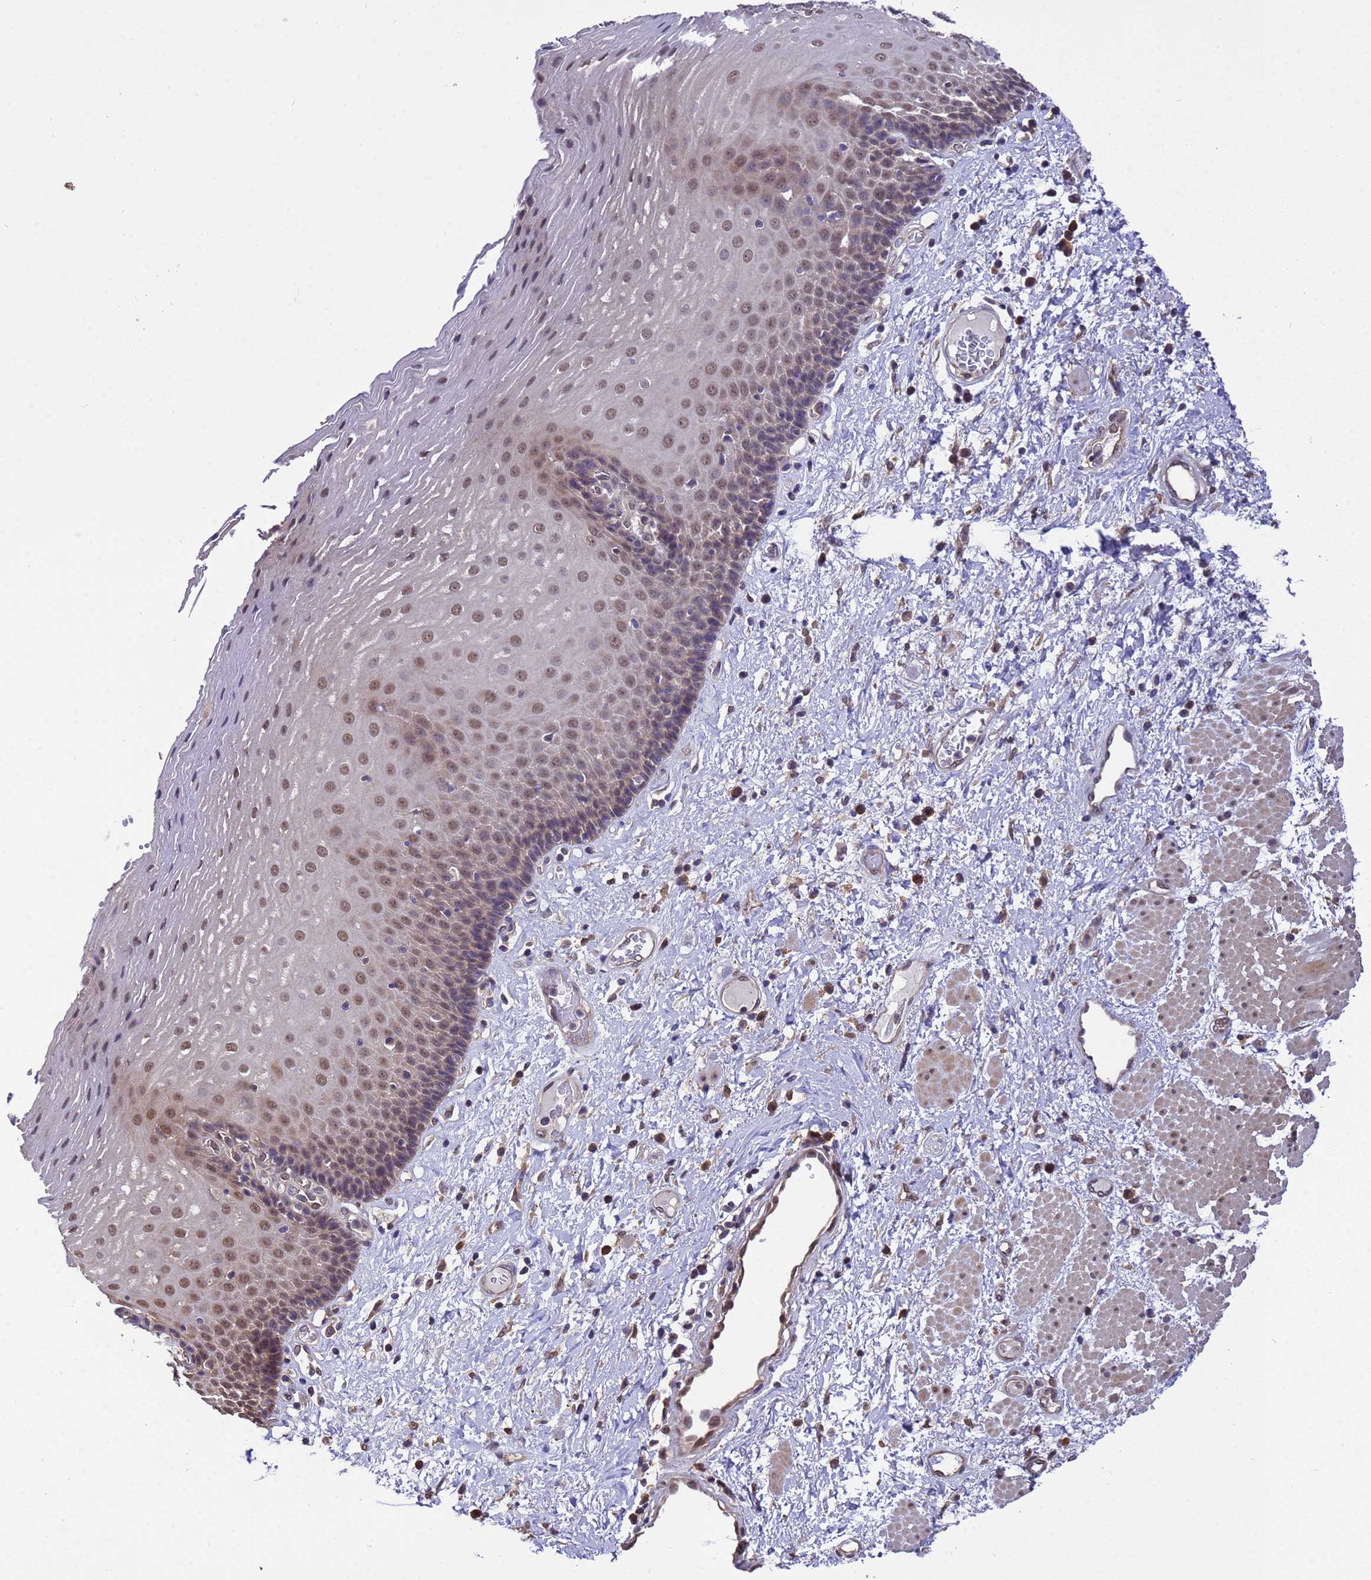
{"staining": {"intensity": "moderate", "quantity": "25%-75%", "location": "nuclear"}, "tissue": "esophagus", "cell_type": "Squamous epithelial cells", "image_type": "normal", "snomed": [{"axis": "morphology", "description": "Normal tissue, NOS"}, {"axis": "morphology", "description": "Adenocarcinoma, NOS"}, {"axis": "topography", "description": "Esophagus"}], "caption": "A histopathology image of esophagus stained for a protein shows moderate nuclear brown staining in squamous epithelial cells. (DAB (3,3'-diaminobenzidine) IHC with brightfield microscopy, high magnification).", "gene": "ZFP69B", "patient": {"sex": "male", "age": 62}}